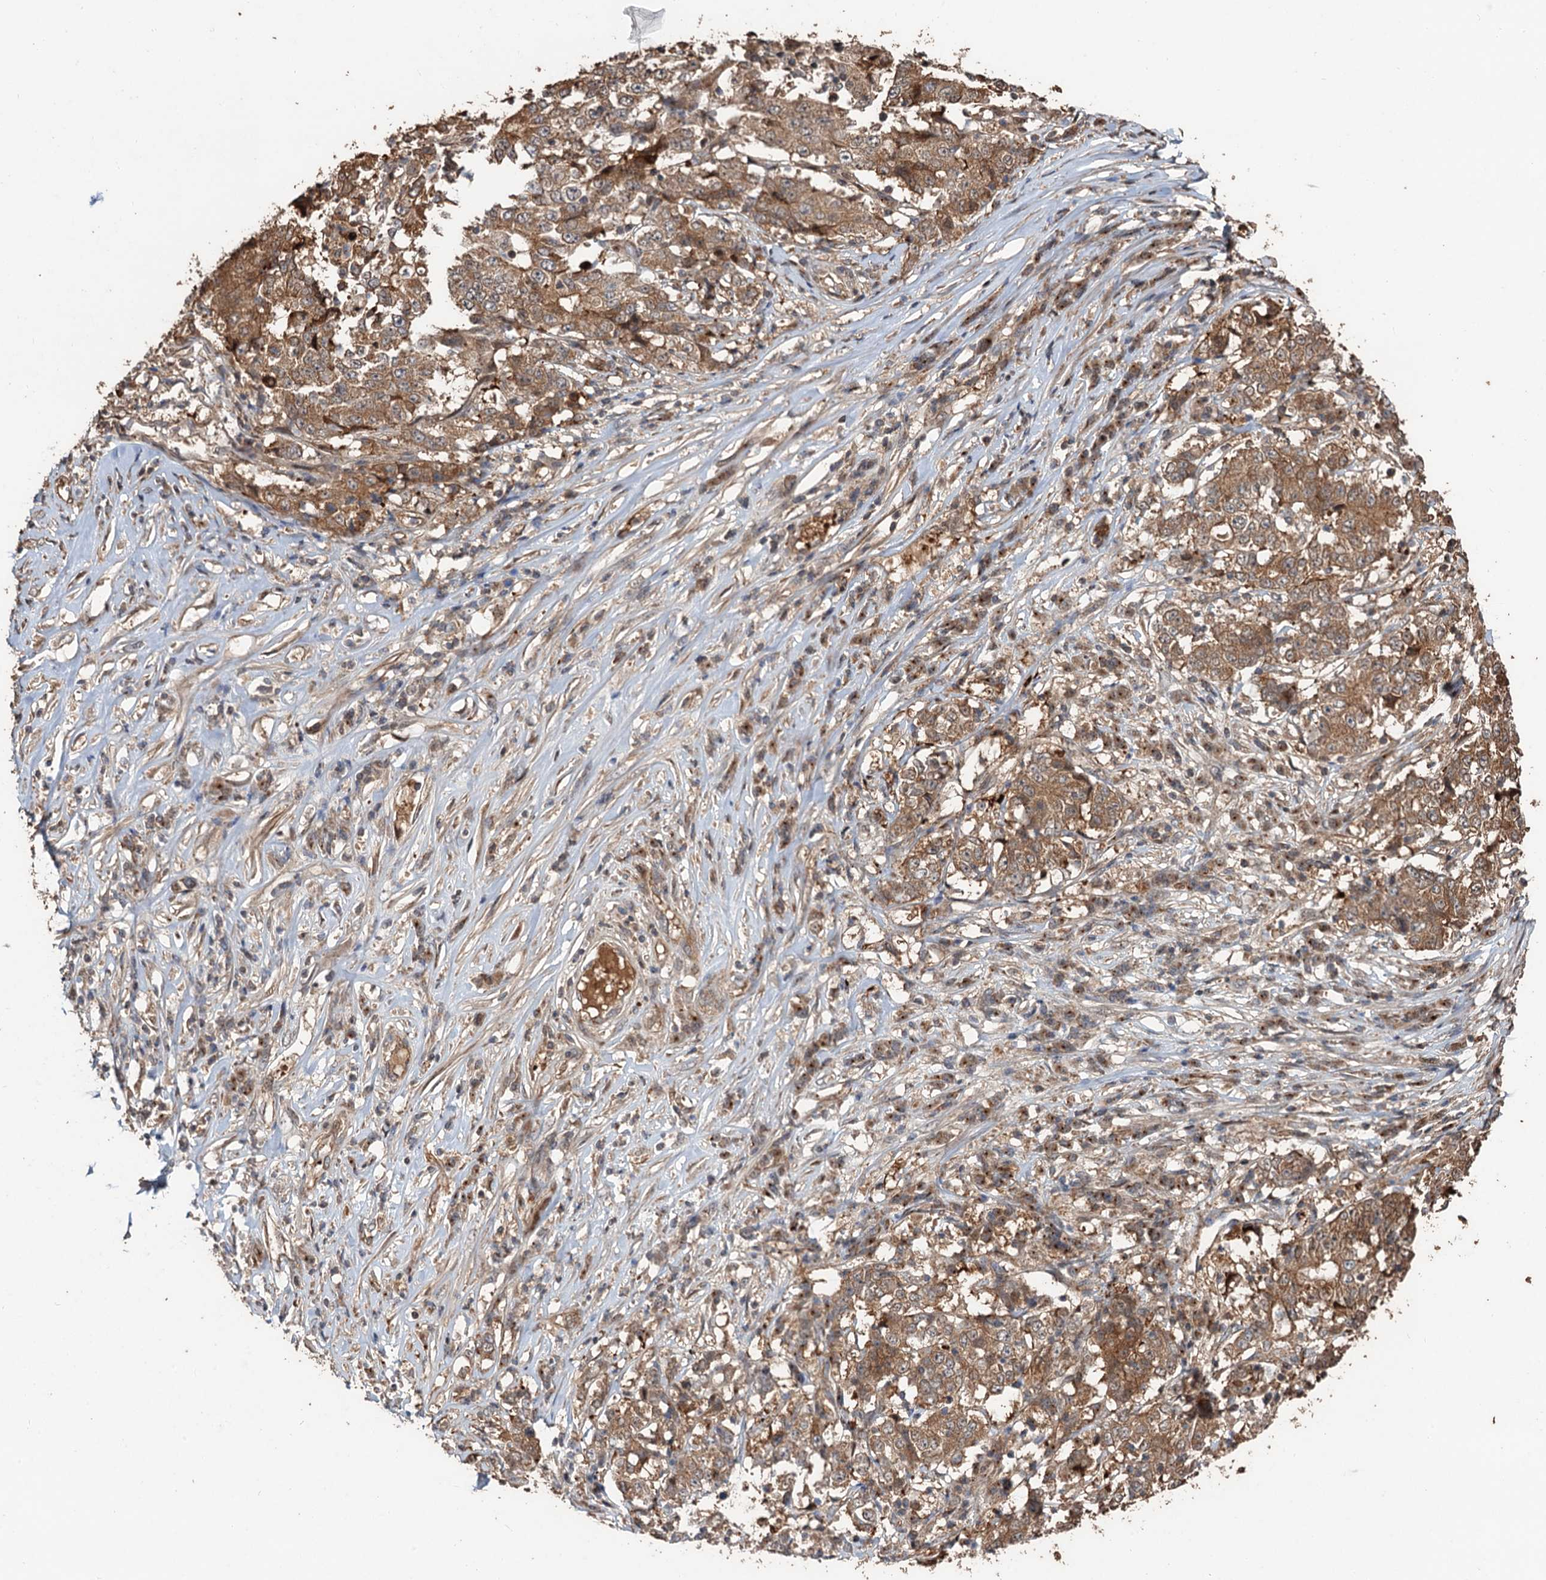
{"staining": {"intensity": "moderate", "quantity": ">75%", "location": "cytoplasmic/membranous"}, "tissue": "stomach cancer", "cell_type": "Tumor cells", "image_type": "cancer", "snomed": [{"axis": "morphology", "description": "Adenocarcinoma, NOS"}, {"axis": "topography", "description": "Stomach"}], "caption": "Immunohistochemistry (IHC) micrograph of stomach adenocarcinoma stained for a protein (brown), which shows medium levels of moderate cytoplasmic/membranous expression in approximately >75% of tumor cells.", "gene": "DEXI", "patient": {"sex": "male", "age": 59}}